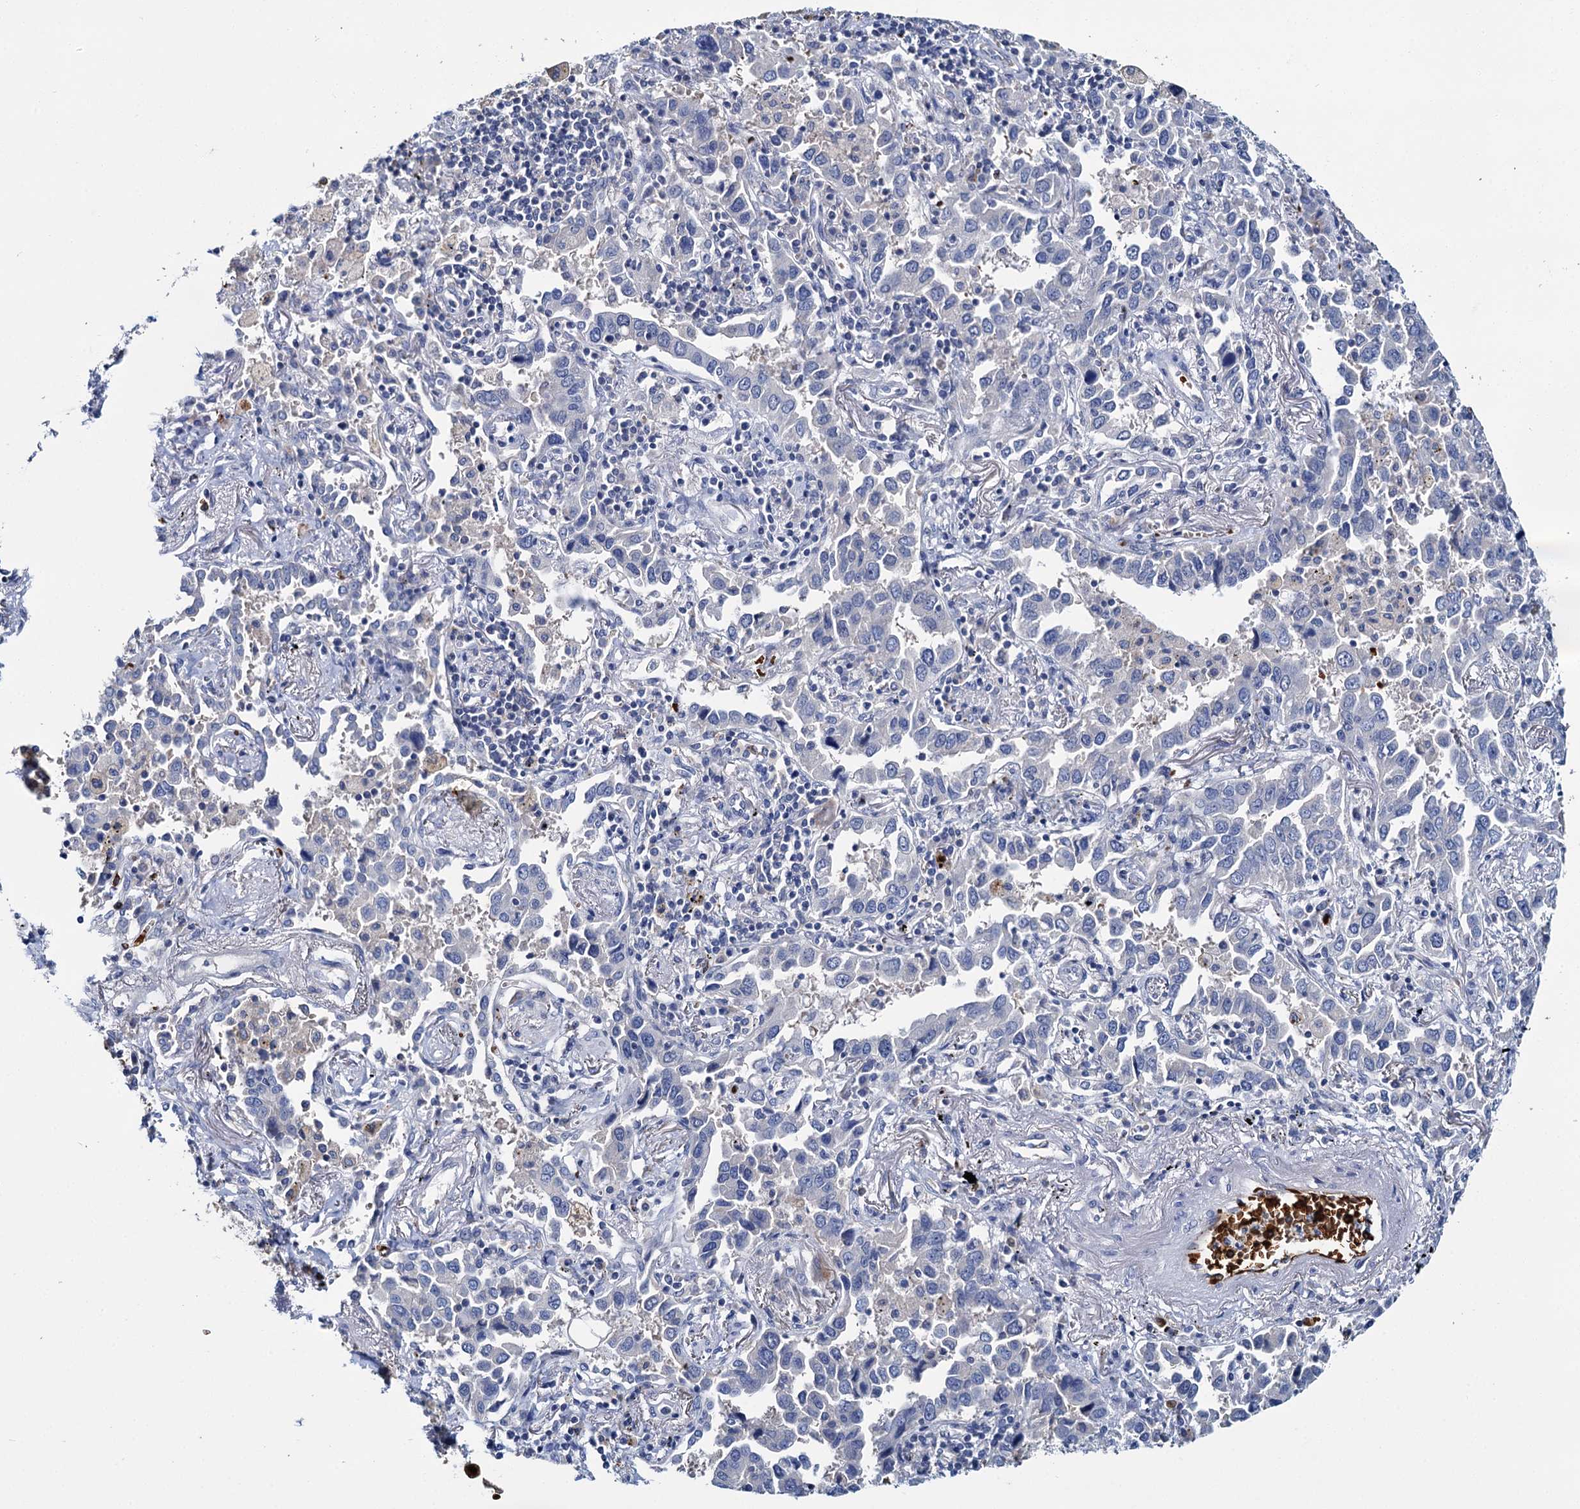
{"staining": {"intensity": "negative", "quantity": "none", "location": "none"}, "tissue": "lung cancer", "cell_type": "Tumor cells", "image_type": "cancer", "snomed": [{"axis": "morphology", "description": "Adenocarcinoma, NOS"}, {"axis": "topography", "description": "Lung"}], "caption": "Protein analysis of lung adenocarcinoma displays no significant staining in tumor cells.", "gene": "ATG2A", "patient": {"sex": "male", "age": 67}}